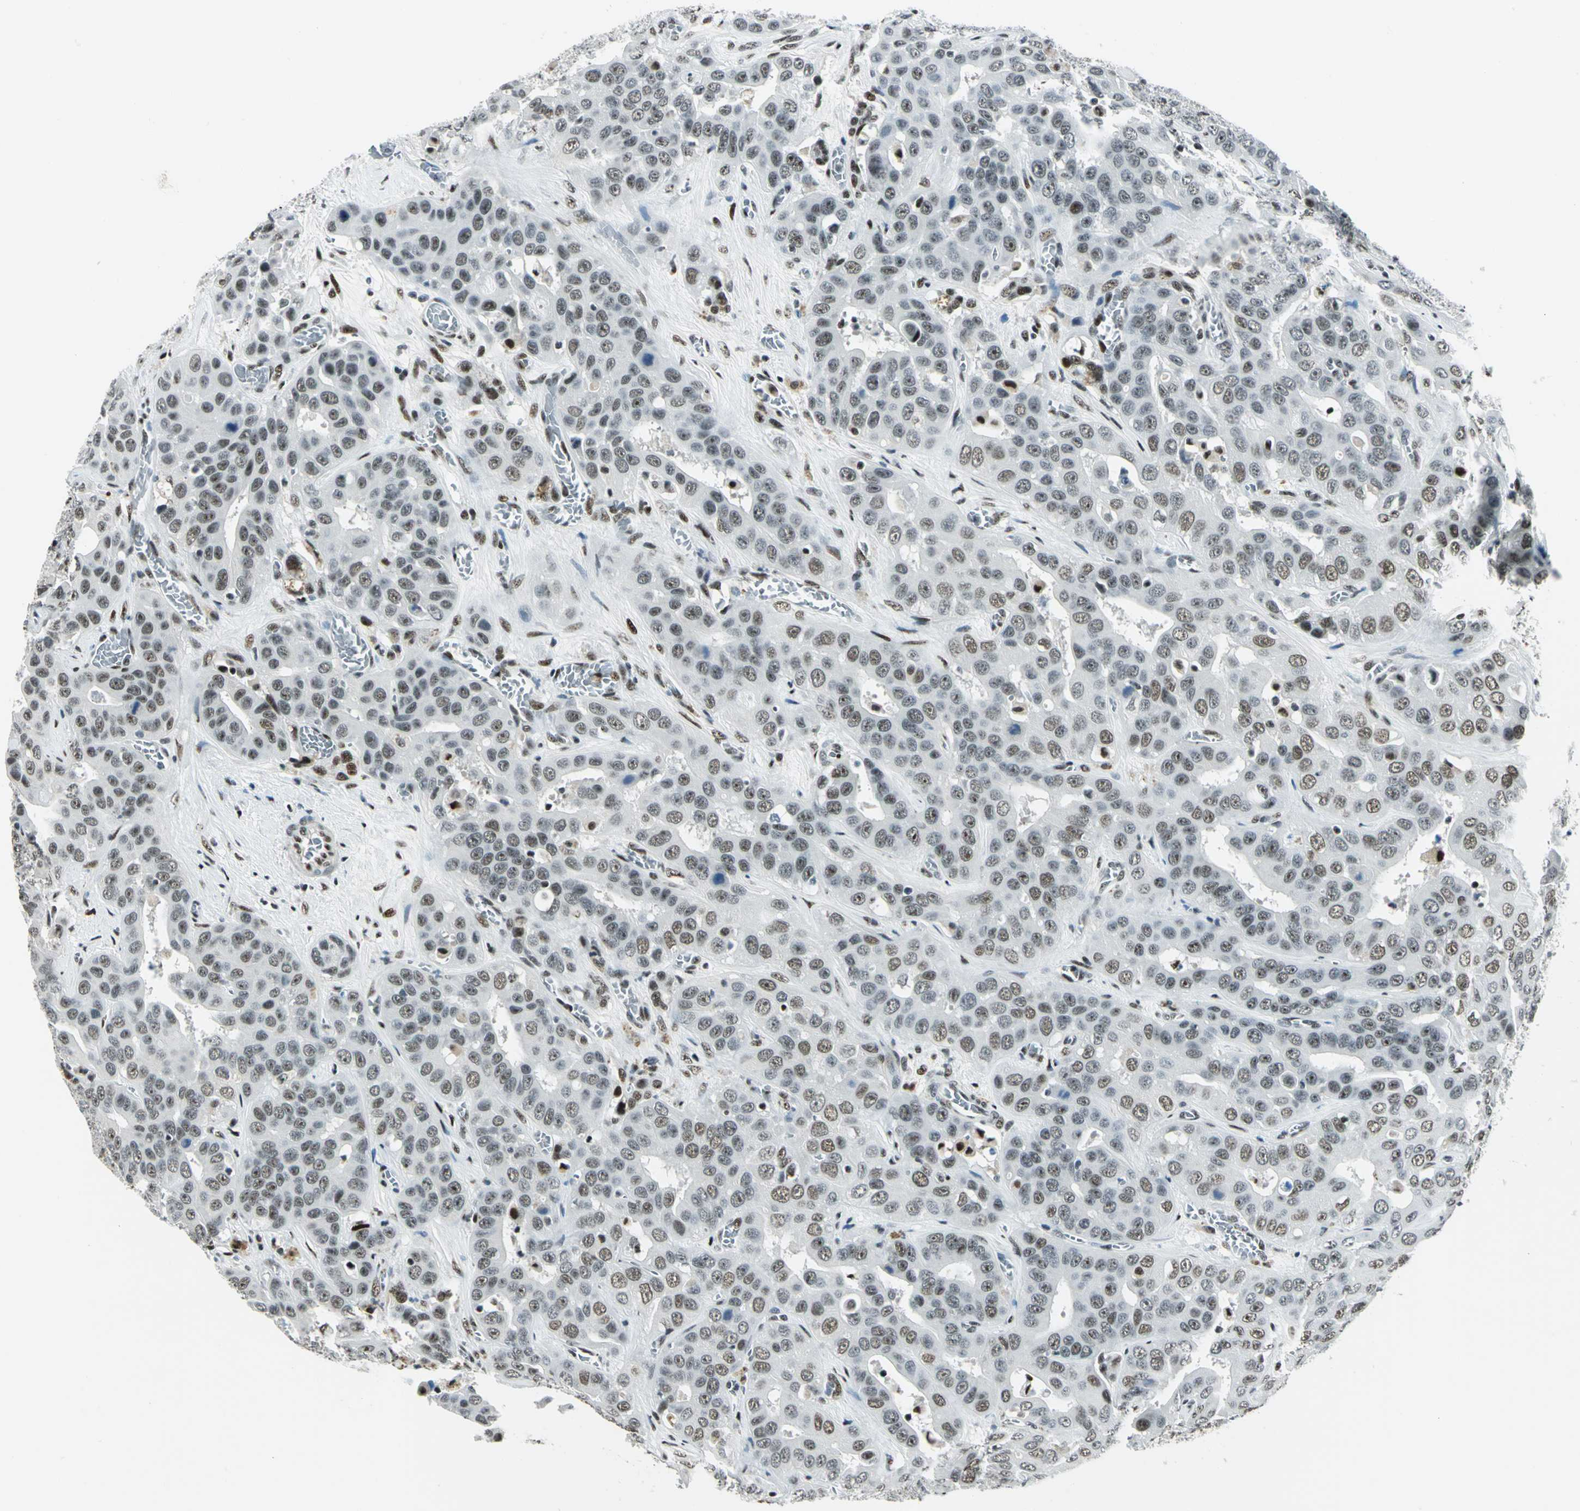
{"staining": {"intensity": "moderate", "quantity": ">75%", "location": "nuclear"}, "tissue": "liver cancer", "cell_type": "Tumor cells", "image_type": "cancer", "snomed": [{"axis": "morphology", "description": "Cholangiocarcinoma"}, {"axis": "topography", "description": "Liver"}], "caption": "This is an image of immunohistochemistry (IHC) staining of liver cancer (cholangiocarcinoma), which shows moderate positivity in the nuclear of tumor cells.", "gene": "KAT6B", "patient": {"sex": "female", "age": 52}}